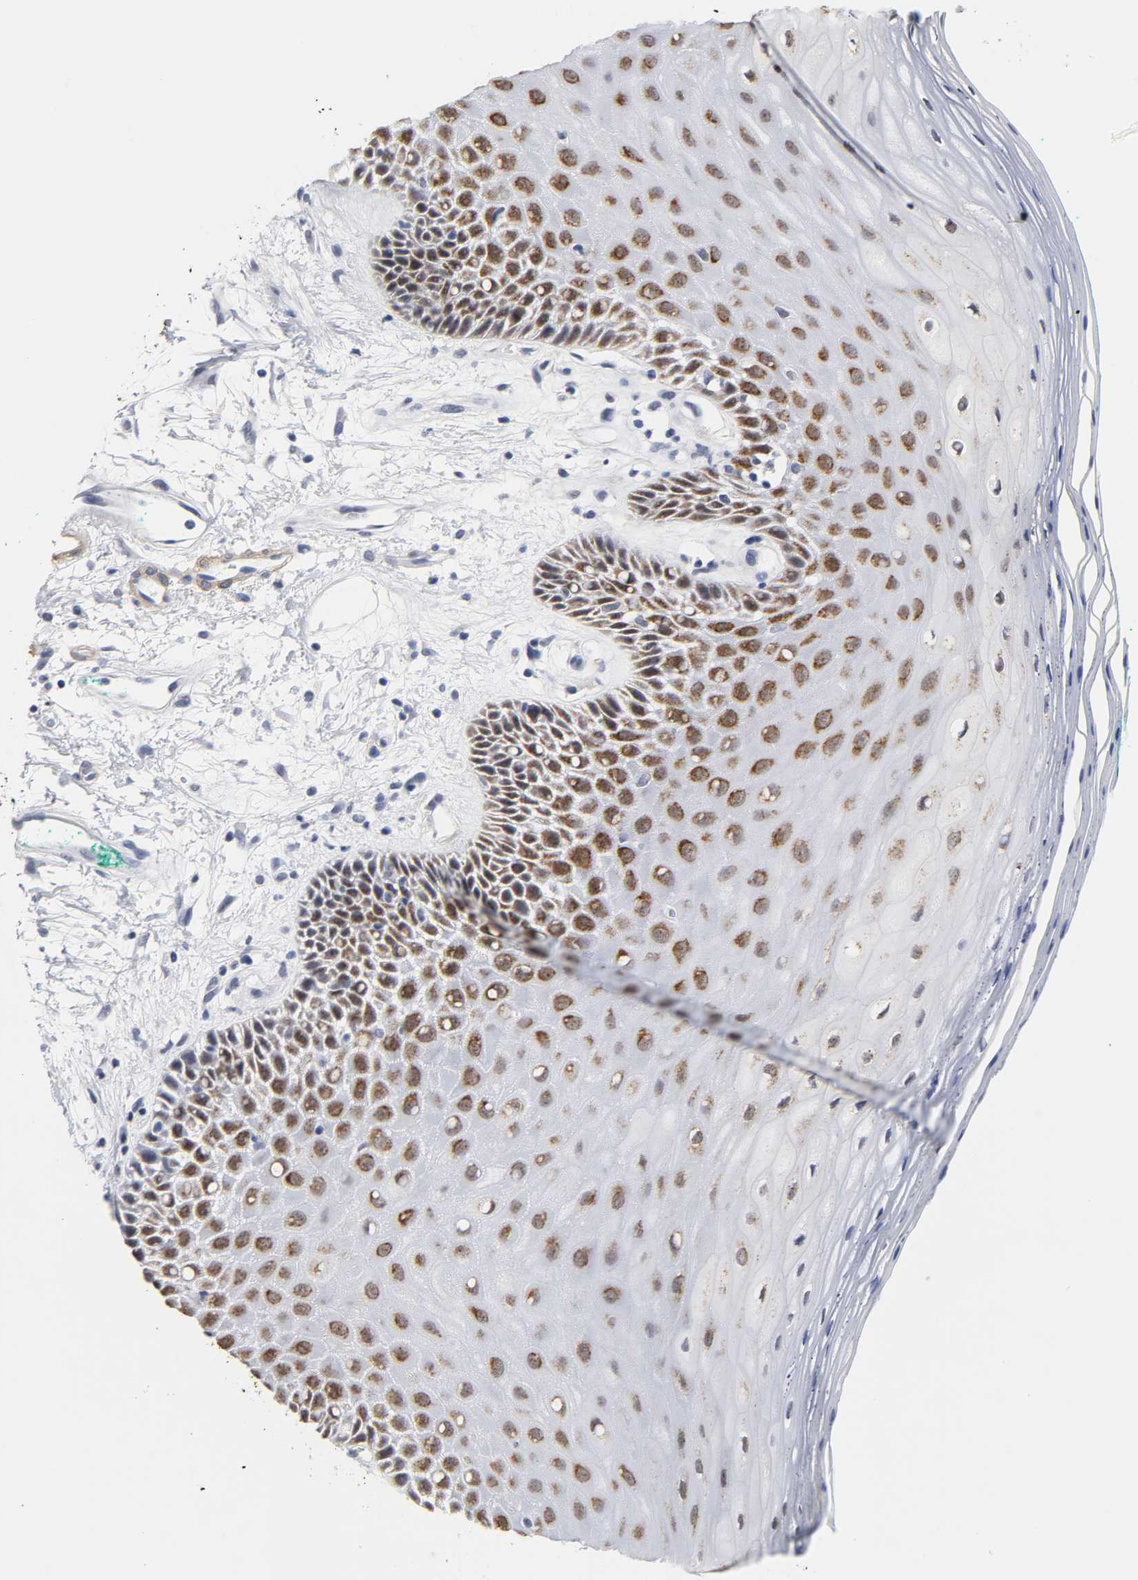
{"staining": {"intensity": "strong", "quantity": ">75%", "location": "cytoplasmic/membranous,nuclear"}, "tissue": "oral mucosa", "cell_type": "Squamous epithelial cells", "image_type": "normal", "snomed": [{"axis": "morphology", "description": "Normal tissue, NOS"}, {"axis": "morphology", "description": "Squamous cell carcinoma, NOS"}, {"axis": "topography", "description": "Skeletal muscle"}, {"axis": "topography", "description": "Oral tissue"}, {"axis": "topography", "description": "Head-Neck"}], "caption": "Protein expression analysis of unremarkable oral mucosa exhibits strong cytoplasmic/membranous,nuclear positivity in about >75% of squamous epithelial cells. (brown staining indicates protein expression, while blue staining denotes nuclei).", "gene": "GRHL2", "patient": {"sex": "female", "age": 84}}